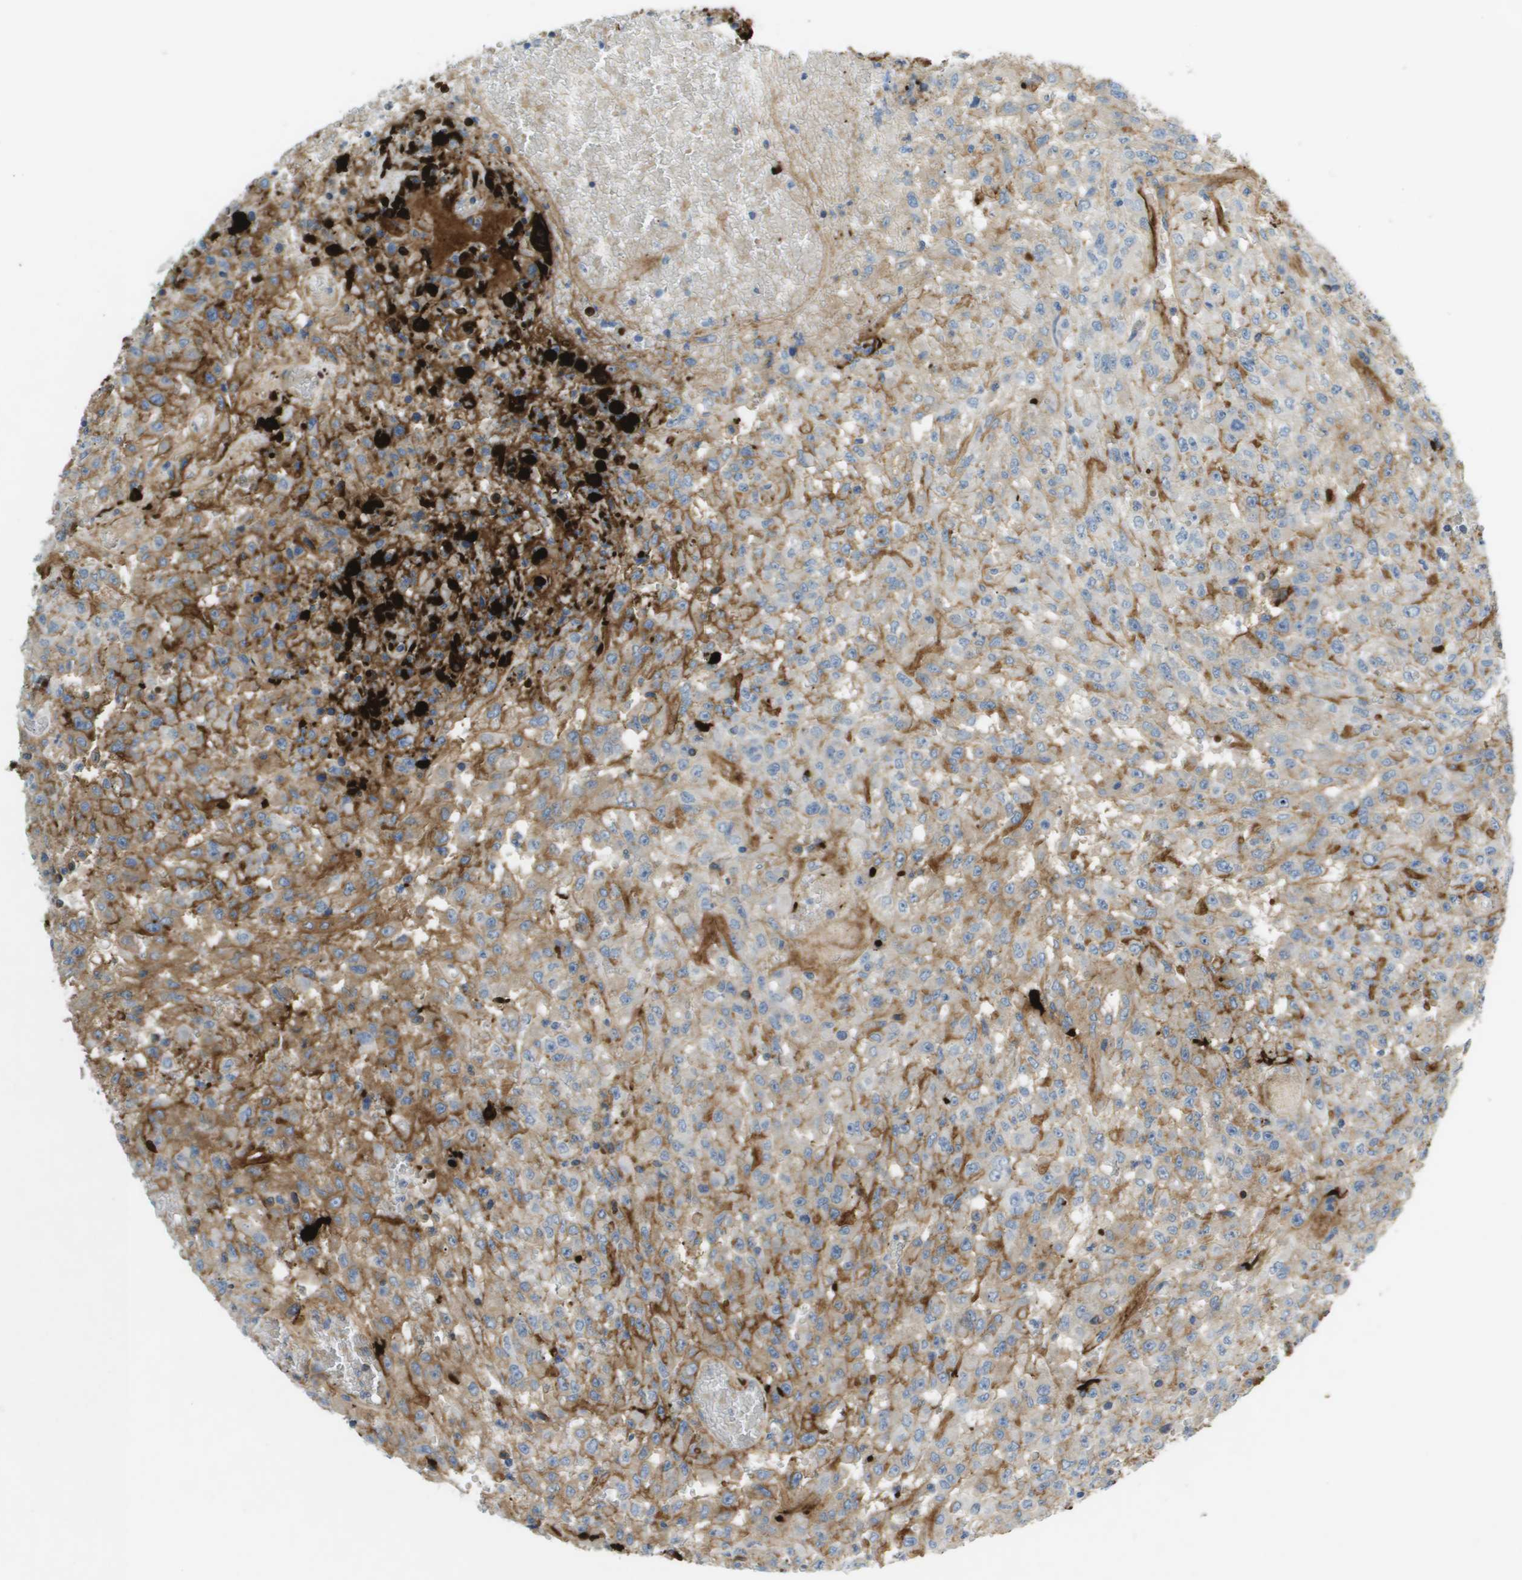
{"staining": {"intensity": "negative", "quantity": "none", "location": "none"}, "tissue": "urothelial cancer", "cell_type": "Tumor cells", "image_type": "cancer", "snomed": [{"axis": "morphology", "description": "Urothelial carcinoma, High grade"}, {"axis": "topography", "description": "Urinary bladder"}], "caption": "The micrograph displays no staining of tumor cells in high-grade urothelial carcinoma.", "gene": "VTN", "patient": {"sex": "male", "age": 46}}